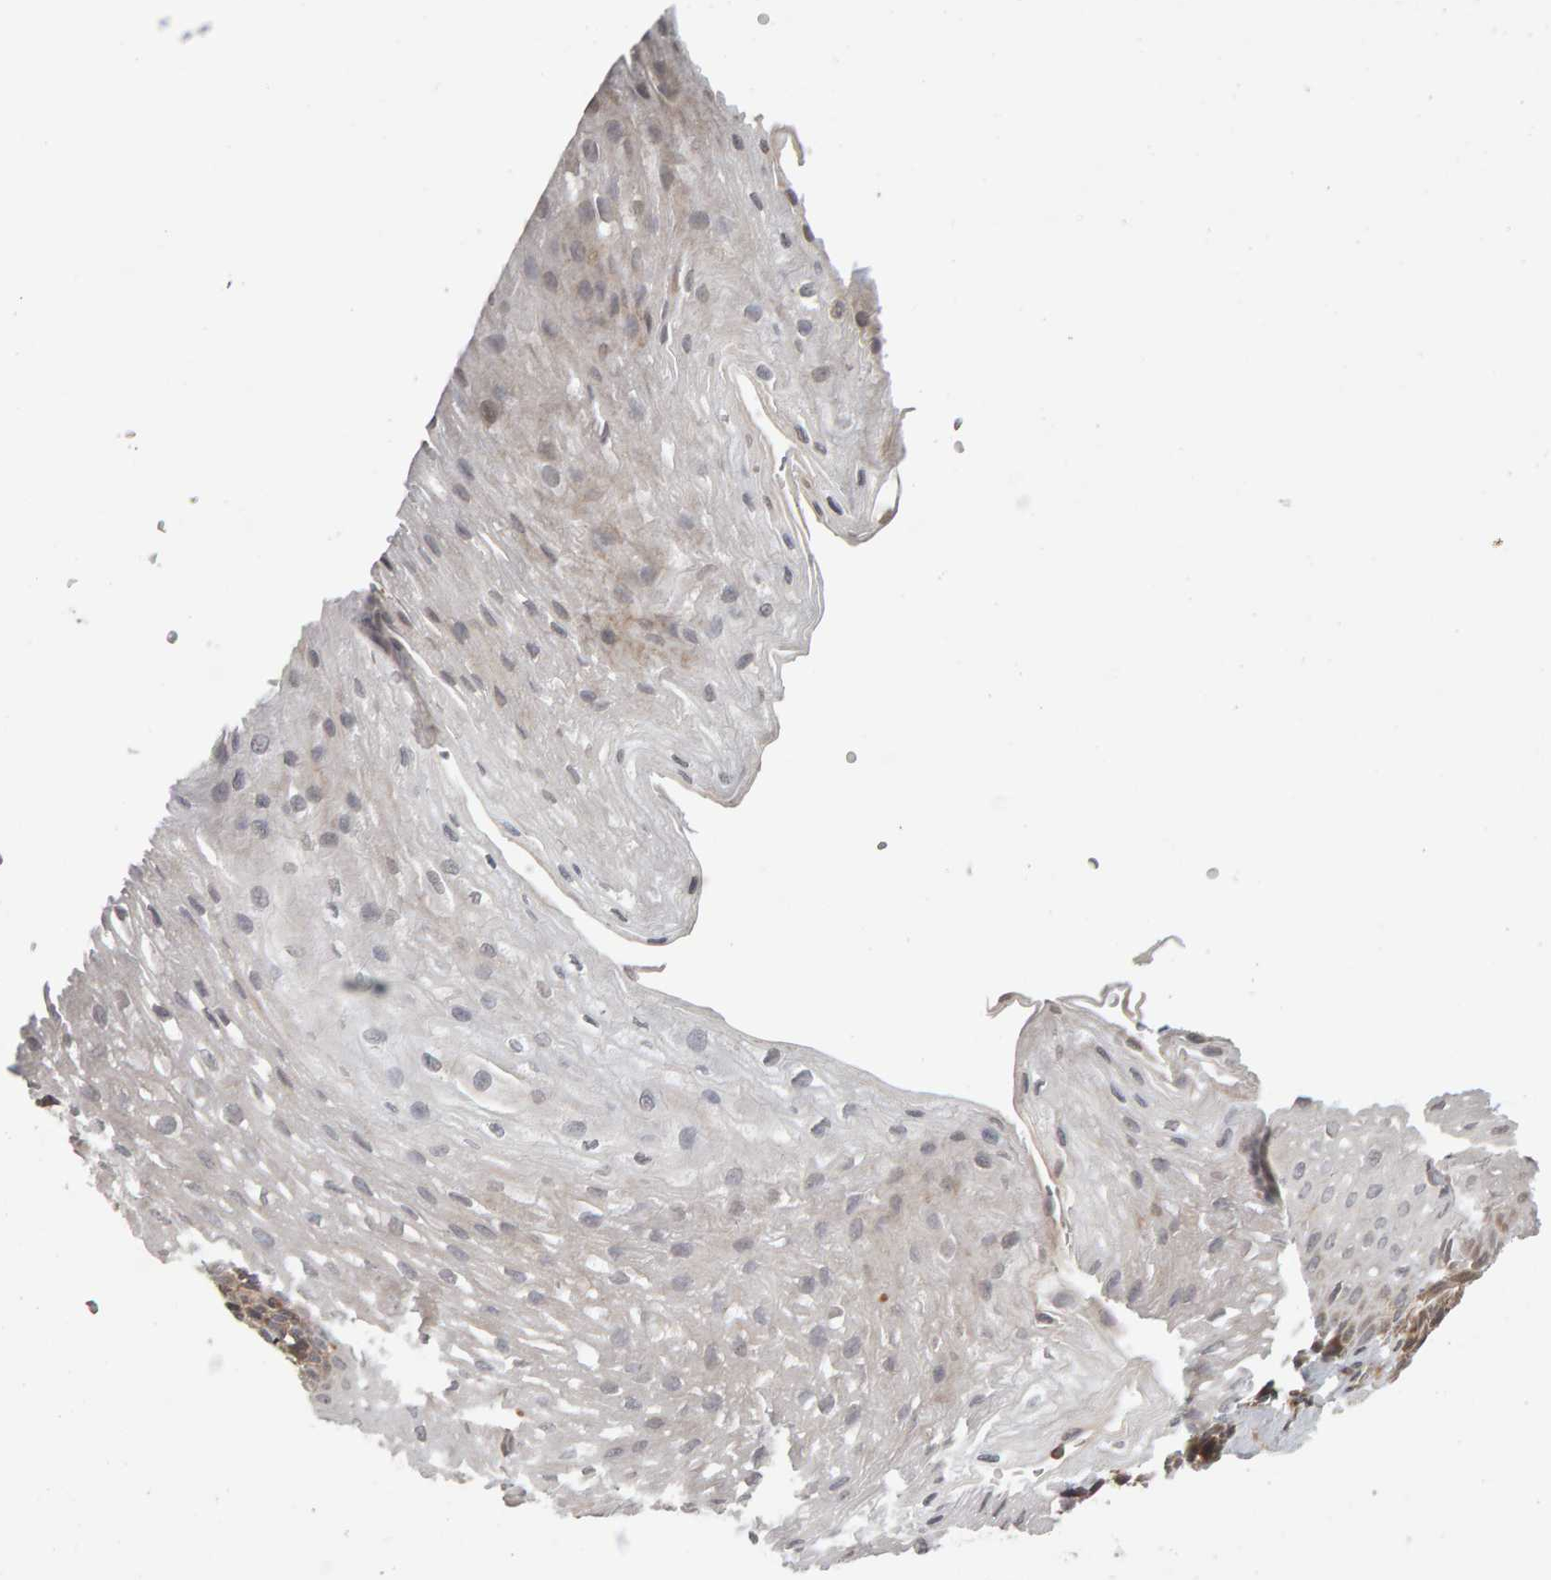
{"staining": {"intensity": "negative", "quantity": "none", "location": "none"}, "tissue": "esophagus", "cell_type": "Squamous epithelial cells", "image_type": "normal", "snomed": [{"axis": "morphology", "description": "Normal tissue, NOS"}, {"axis": "topography", "description": "Esophagus"}], "caption": "Squamous epithelial cells are negative for brown protein staining in normal esophagus. (DAB (3,3'-diaminobenzidine) immunohistochemistry (IHC) visualized using brightfield microscopy, high magnification).", "gene": "TEFM", "patient": {"sex": "female", "age": 66}}